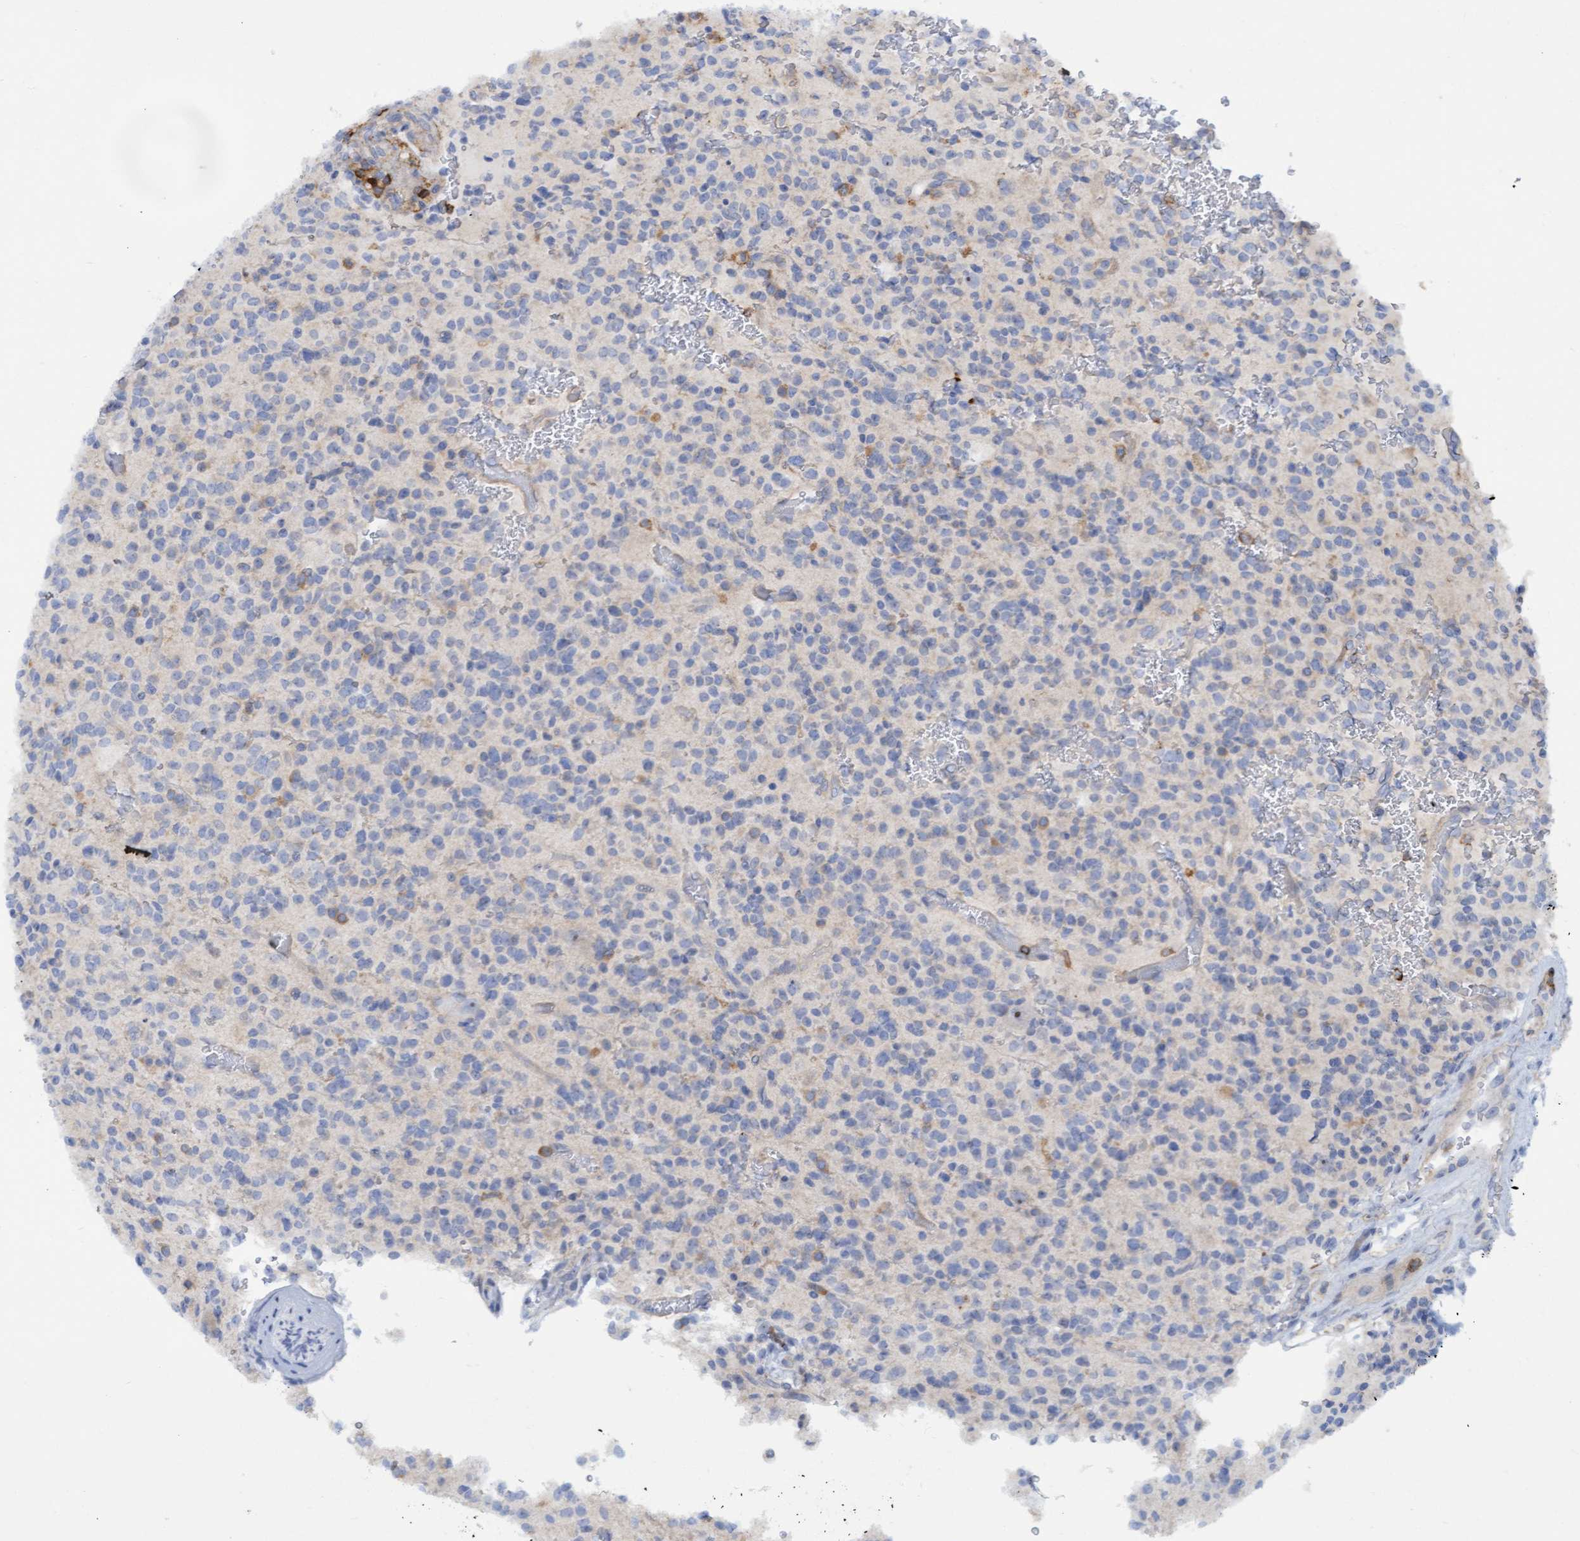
{"staining": {"intensity": "negative", "quantity": "none", "location": "none"}, "tissue": "glioma", "cell_type": "Tumor cells", "image_type": "cancer", "snomed": [{"axis": "morphology", "description": "Glioma, malignant, High grade"}, {"axis": "topography", "description": "Brain"}], "caption": "Tumor cells show no significant positivity in malignant glioma (high-grade). (DAB immunohistochemistry with hematoxylin counter stain).", "gene": "FNBP1", "patient": {"sex": "male", "age": 34}}